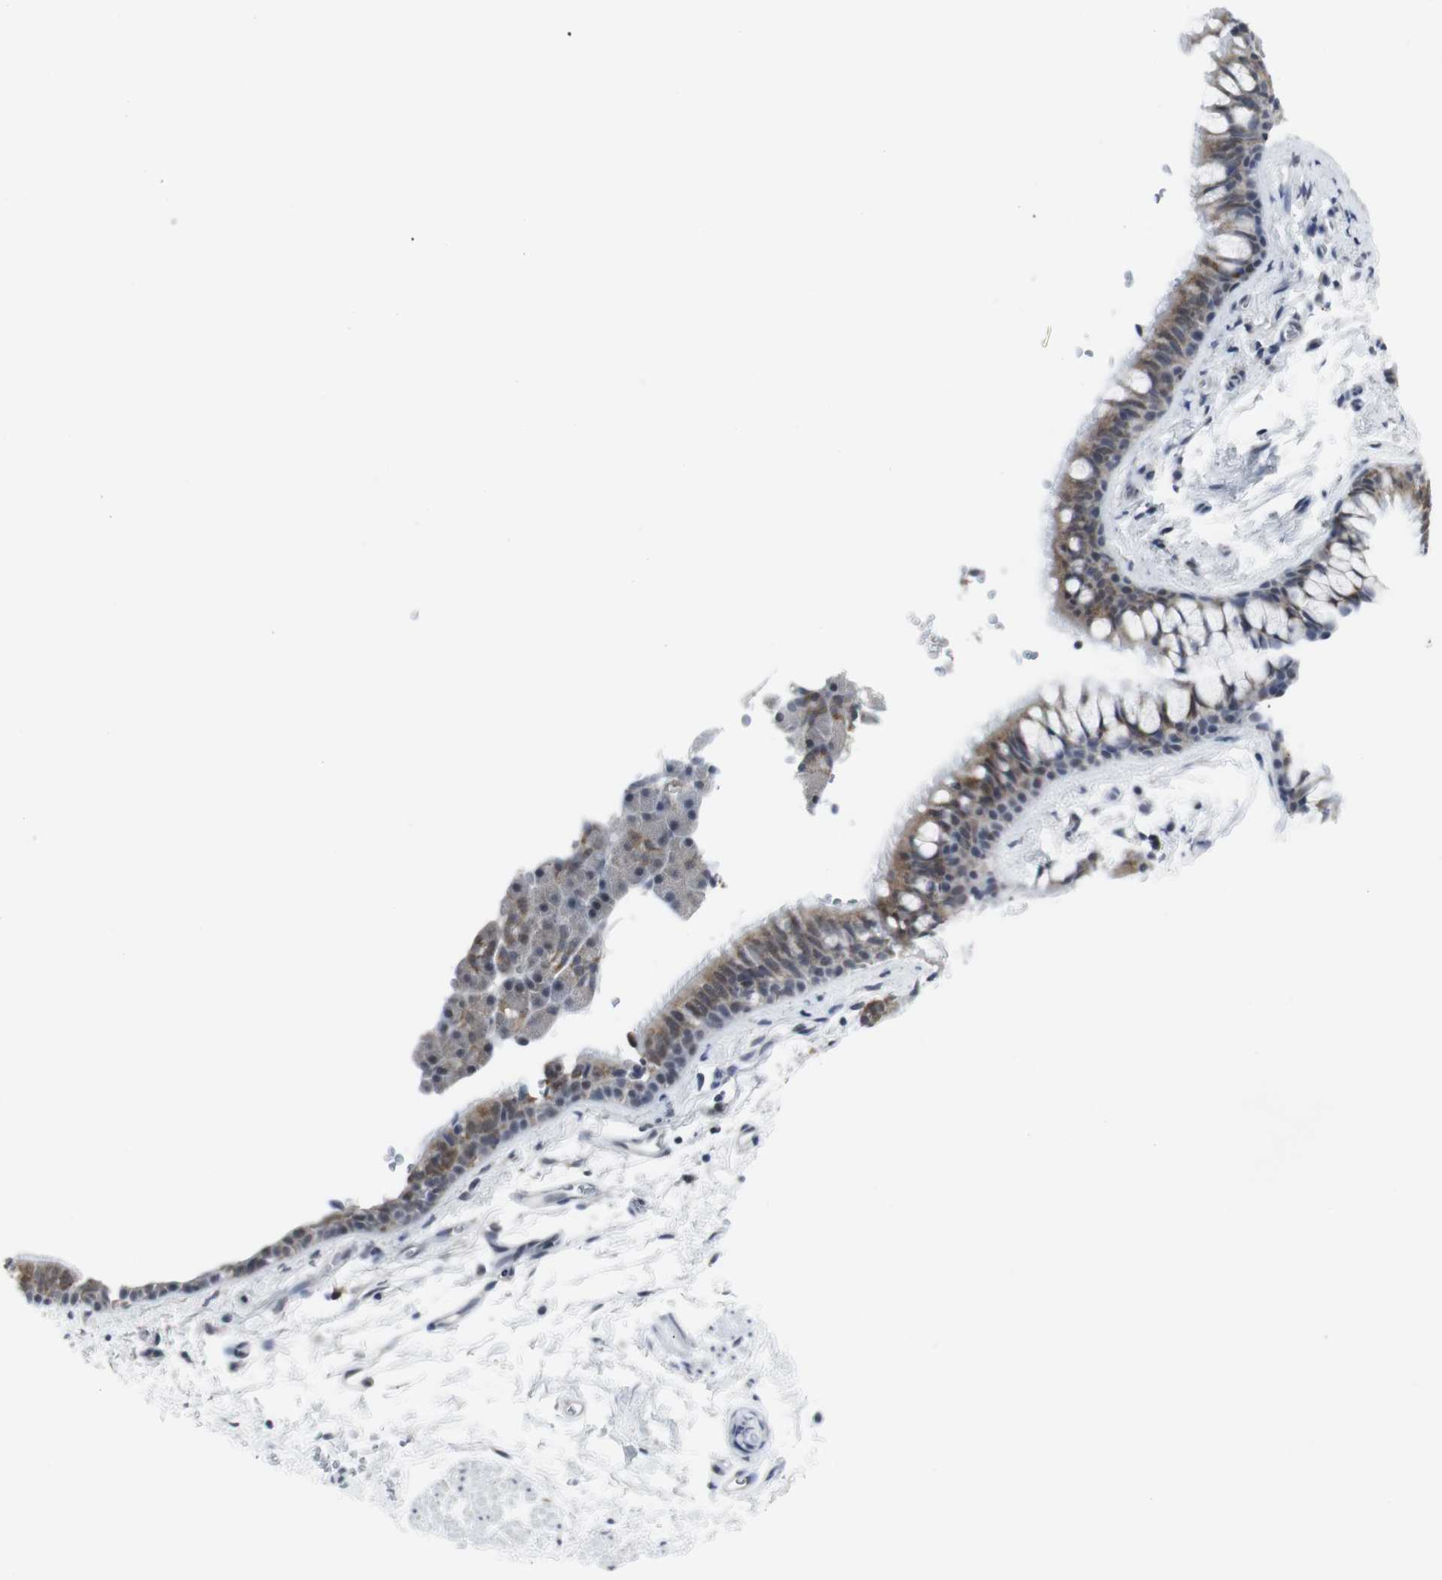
{"staining": {"intensity": "moderate", "quantity": ">75%", "location": "cytoplasmic/membranous"}, "tissue": "bronchus", "cell_type": "Respiratory epithelial cells", "image_type": "normal", "snomed": [{"axis": "morphology", "description": "Normal tissue, NOS"}, {"axis": "morphology", "description": "Malignant melanoma, Metastatic site"}, {"axis": "topography", "description": "Bronchus"}, {"axis": "topography", "description": "Lung"}], "caption": "The histopathology image demonstrates staining of unremarkable bronchus, revealing moderate cytoplasmic/membranous protein expression (brown color) within respiratory epithelial cells. The staining was performed using DAB (3,3'-diaminobenzidine) to visualize the protein expression in brown, while the nuclei were stained in blue with hematoxylin (Magnification: 20x).", "gene": "GEMIN2", "patient": {"sex": "male", "age": 64}}